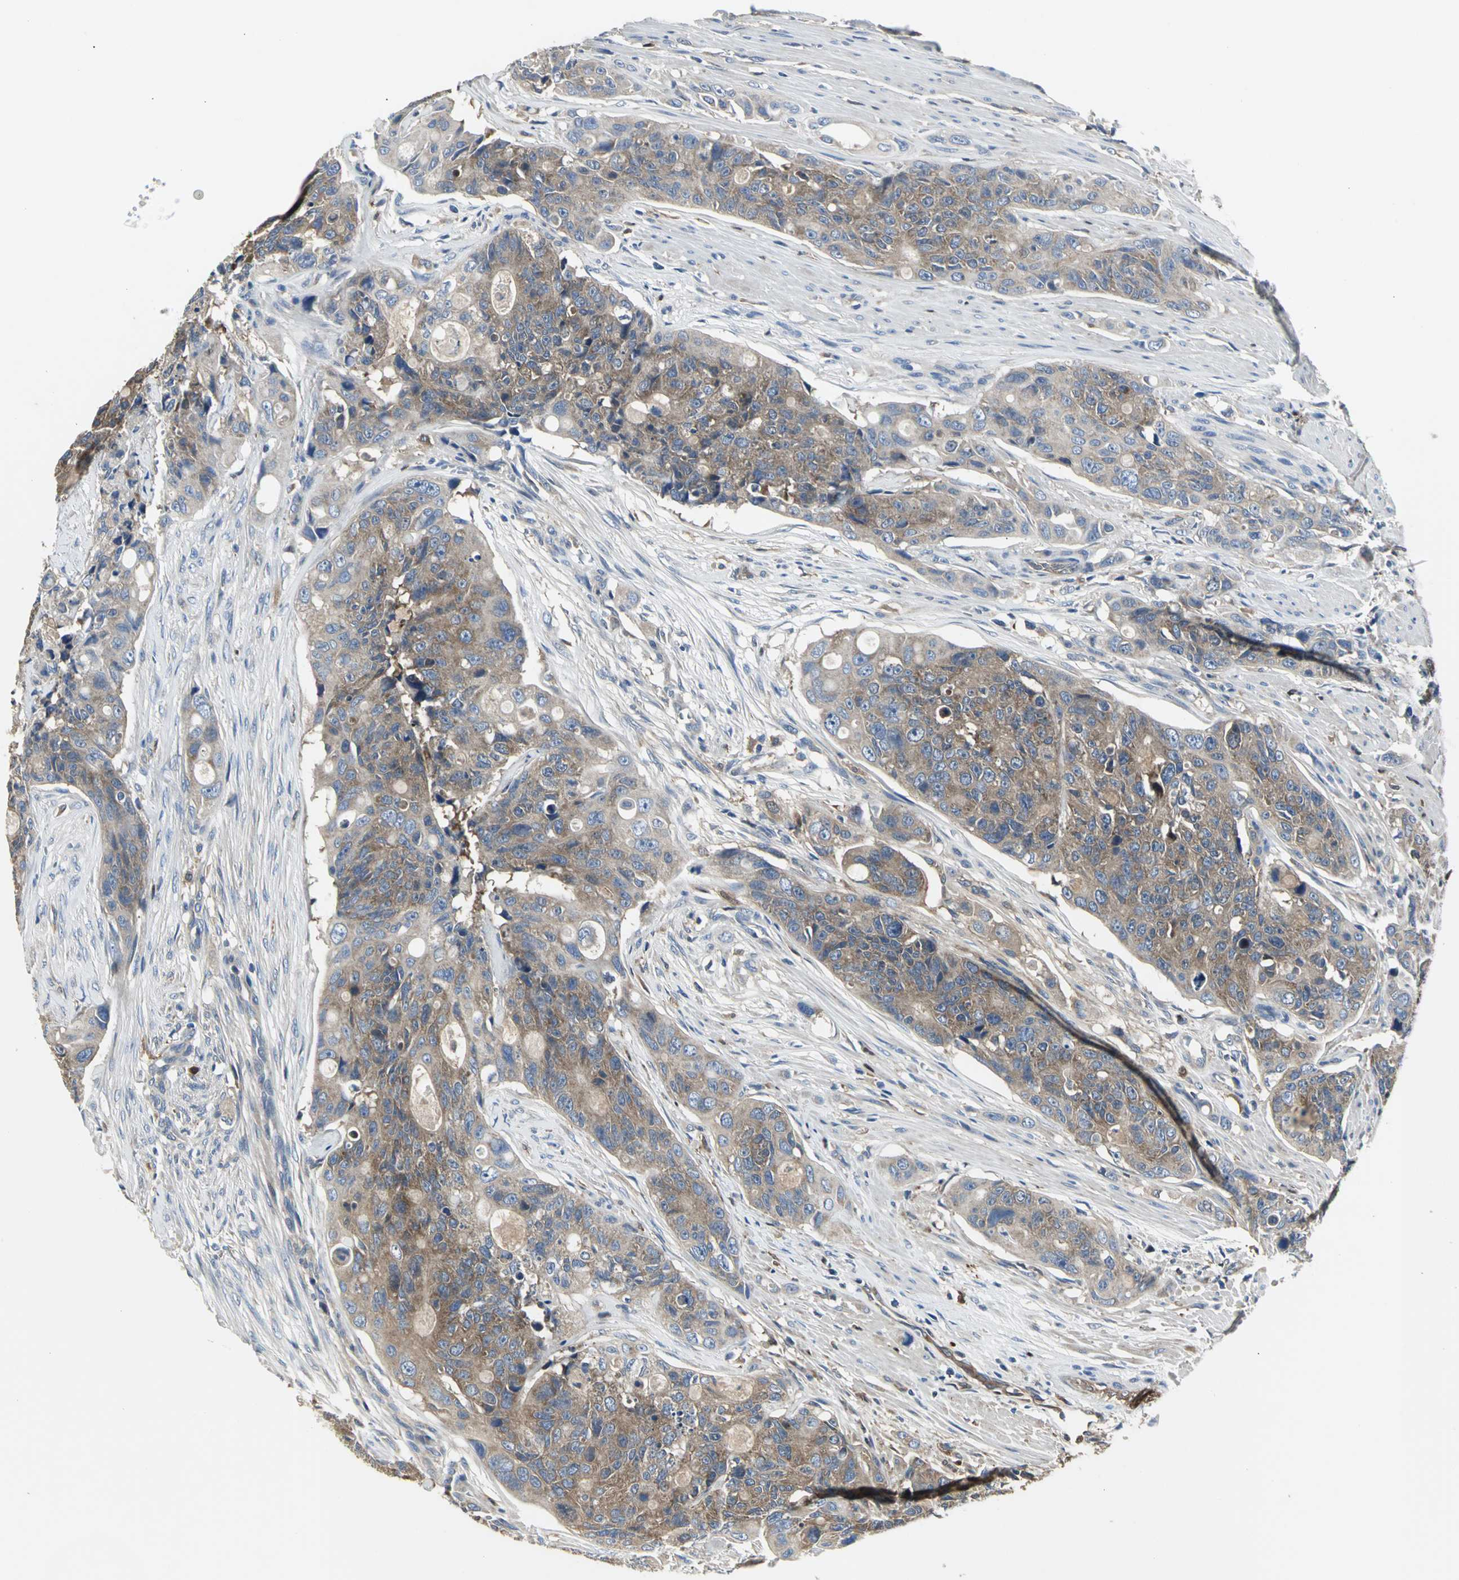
{"staining": {"intensity": "moderate", "quantity": ">75%", "location": "cytoplasmic/membranous"}, "tissue": "colorectal cancer", "cell_type": "Tumor cells", "image_type": "cancer", "snomed": [{"axis": "morphology", "description": "Adenocarcinoma, NOS"}, {"axis": "topography", "description": "Colon"}], "caption": "Adenocarcinoma (colorectal) tissue demonstrates moderate cytoplasmic/membranous expression in approximately >75% of tumor cells, visualized by immunohistochemistry. (Brightfield microscopy of DAB IHC at high magnification).", "gene": "CHRNB1", "patient": {"sex": "female", "age": 57}}